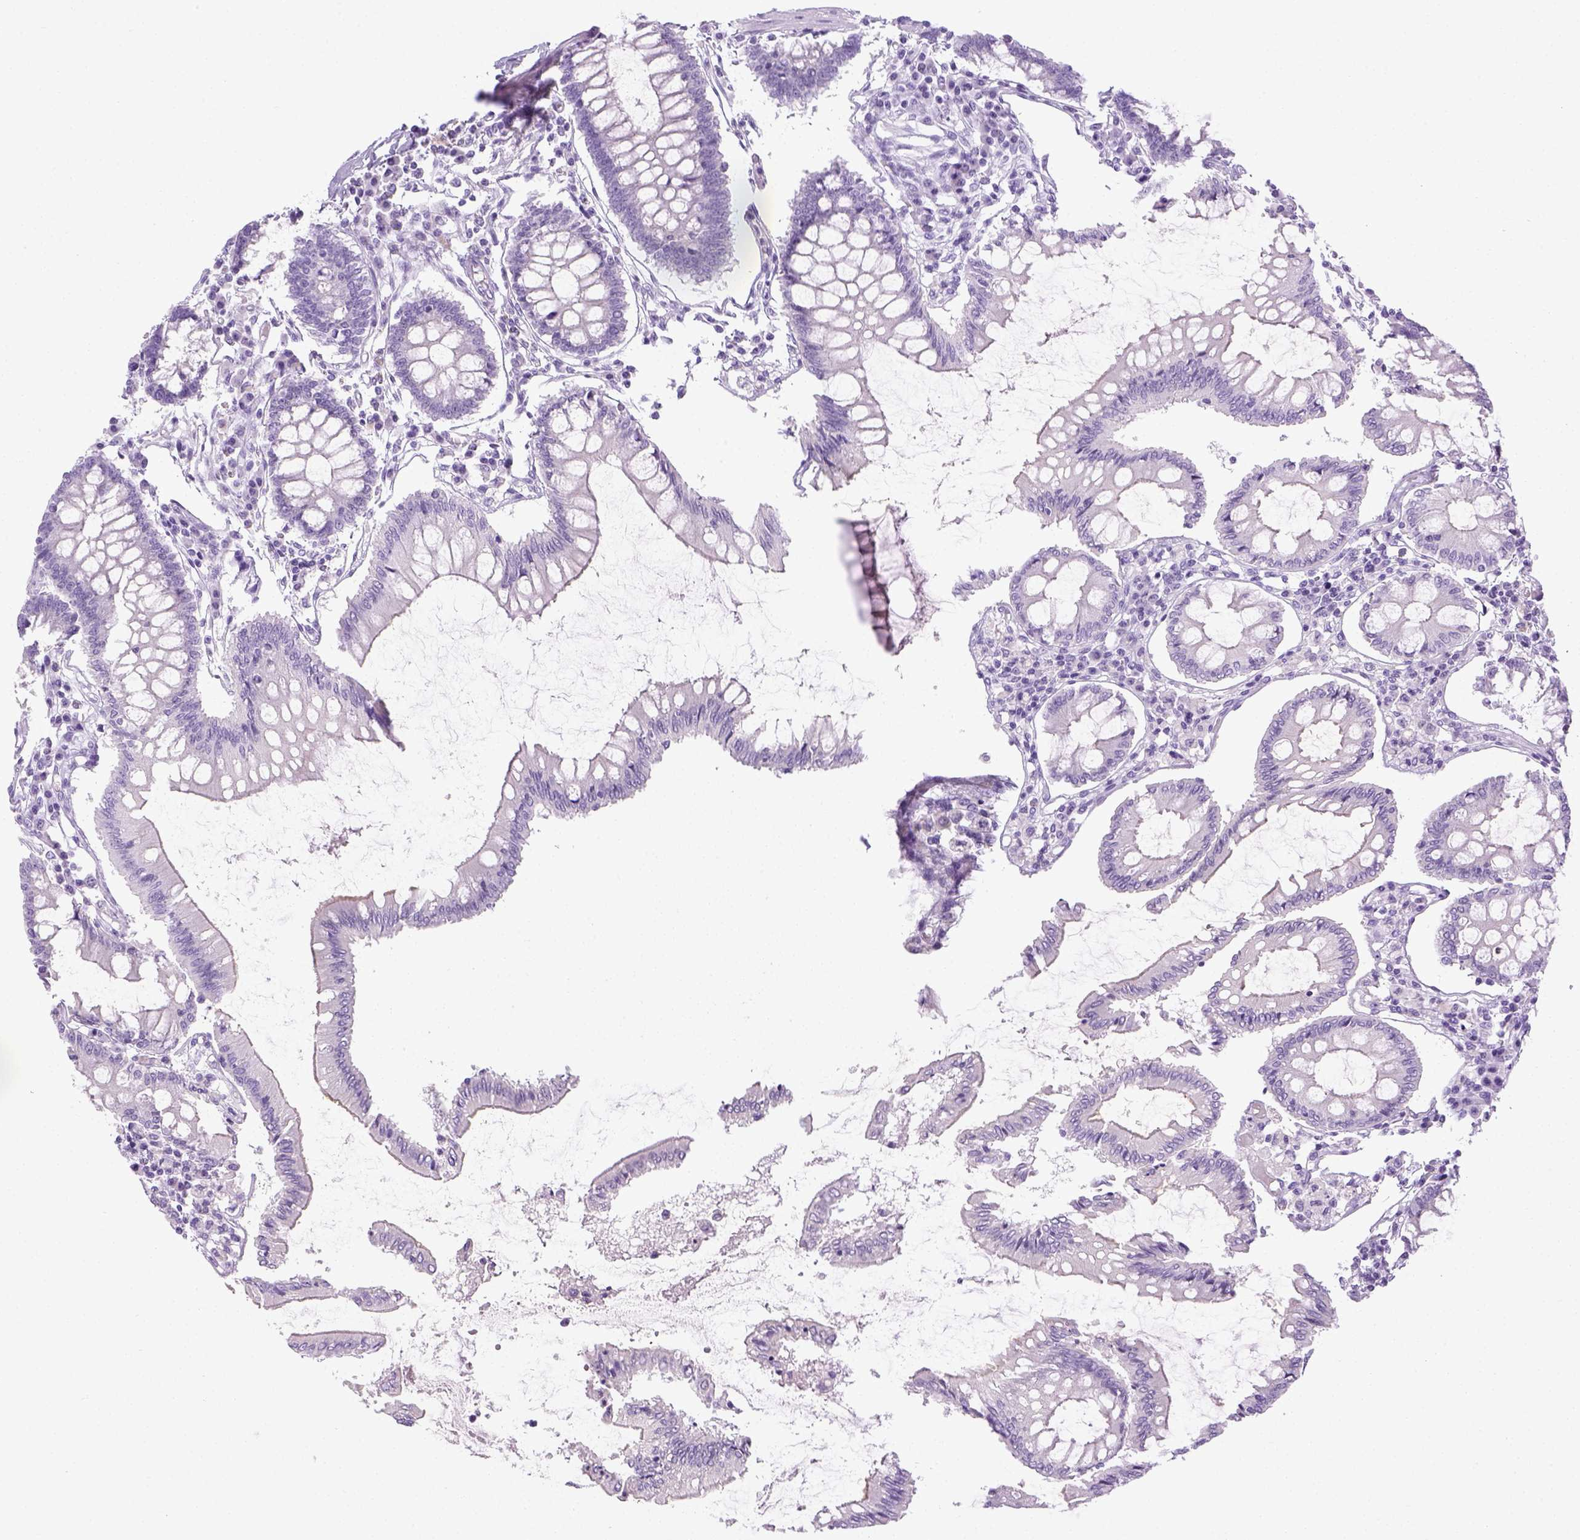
{"staining": {"intensity": "negative", "quantity": "none", "location": "none"}, "tissue": "colon", "cell_type": "Endothelial cells", "image_type": "normal", "snomed": [{"axis": "morphology", "description": "Normal tissue, NOS"}, {"axis": "morphology", "description": "Adenocarcinoma, NOS"}, {"axis": "topography", "description": "Colon"}], "caption": "DAB immunohistochemical staining of unremarkable human colon reveals no significant staining in endothelial cells.", "gene": "LGSN", "patient": {"sex": "male", "age": 83}}